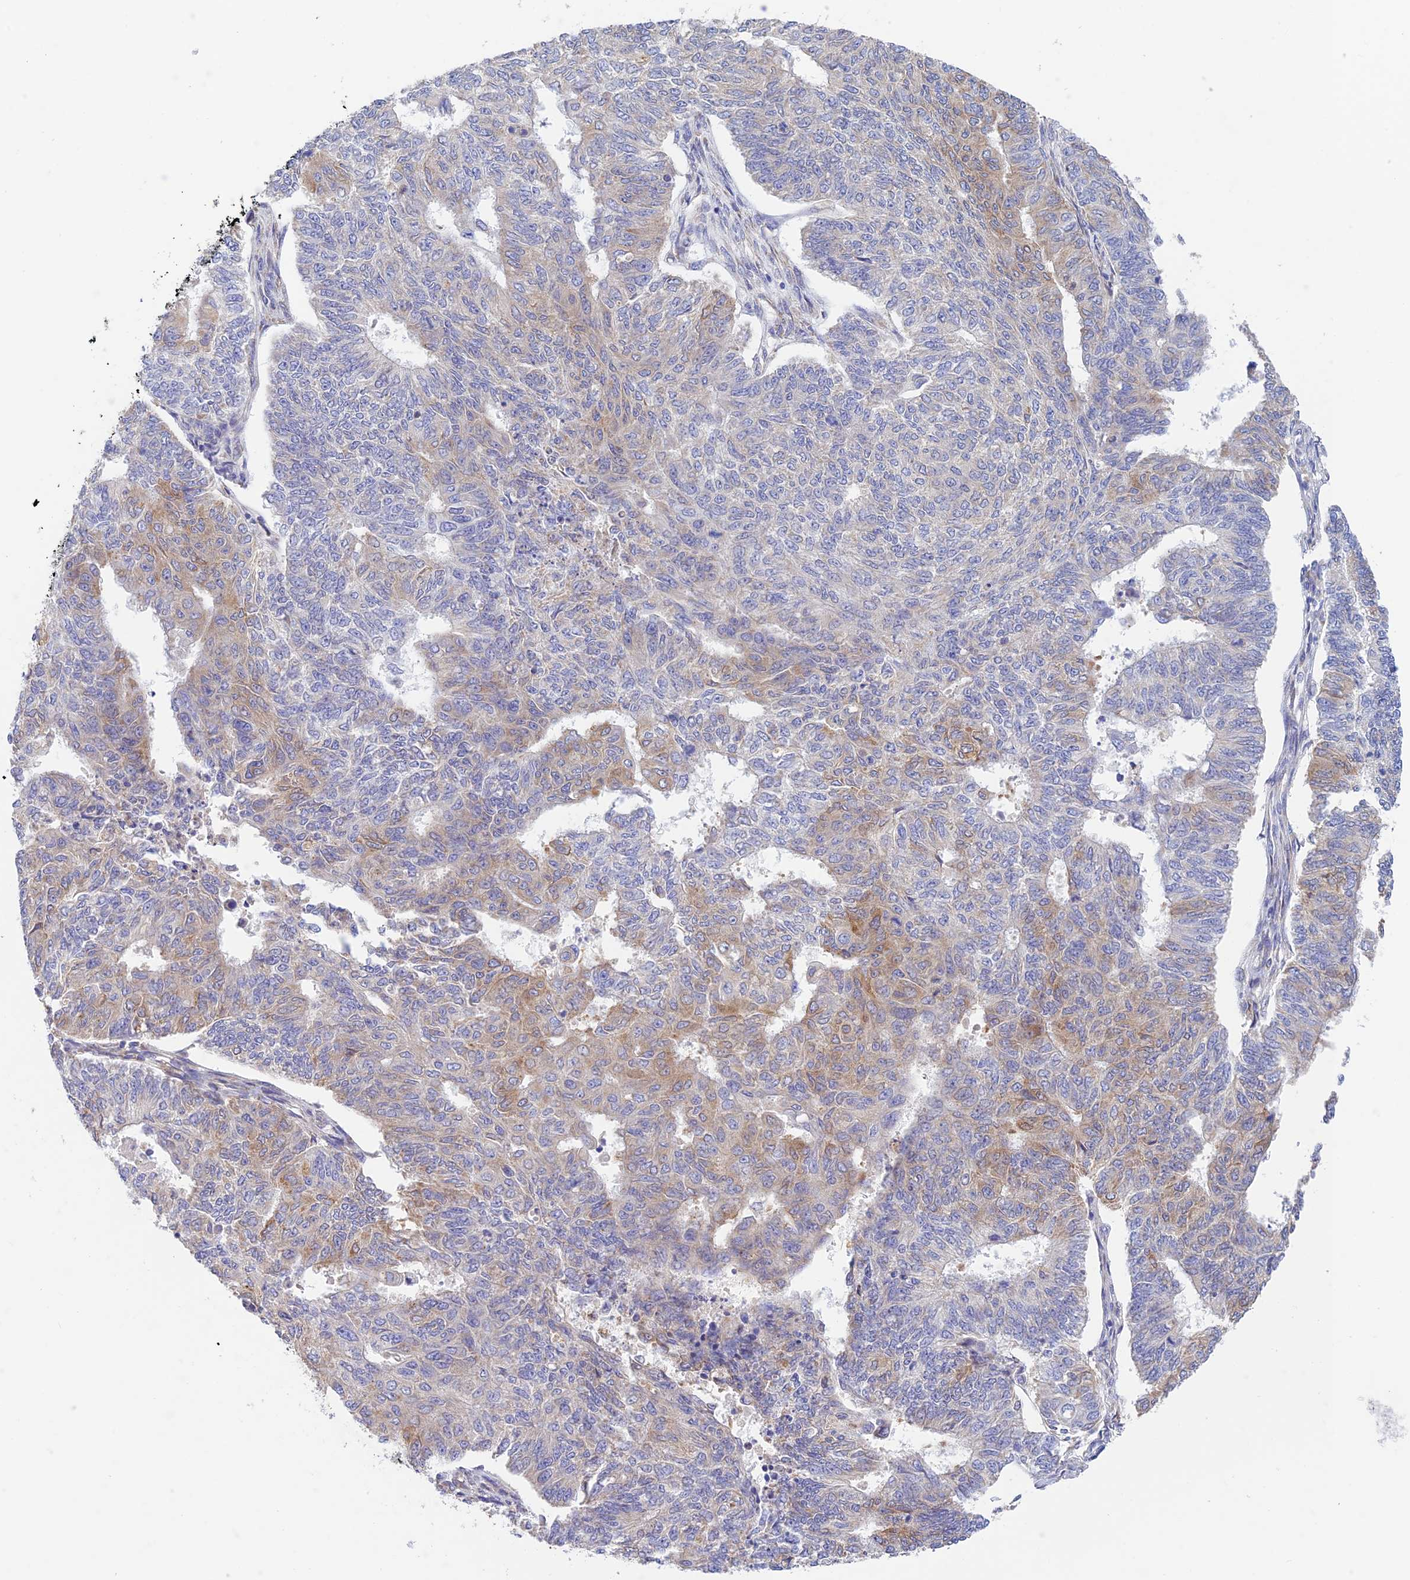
{"staining": {"intensity": "moderate", "quantity": "<25%", "location": "cytoplasmic/membranous"}, "tissue": "endometrial cancer", "cell_type": "Tumor cells", "image_type": "cancer", "snomed": [{"axis": "morphology", "description": "Adenocarcinoma, NOS"}, {"axis": "topography", "description": "Endometrium"}], "caption": "Immunohistochemistry (IHC) micrograph of human endometrial cancer stained for a protein (brown), which exhibits low levels of moderate cytoplasmic/membranous positivity in approximately <25% of tumor cells.", "gene": "VKORC1", "patient": {"sex": "female", "age": 32}}